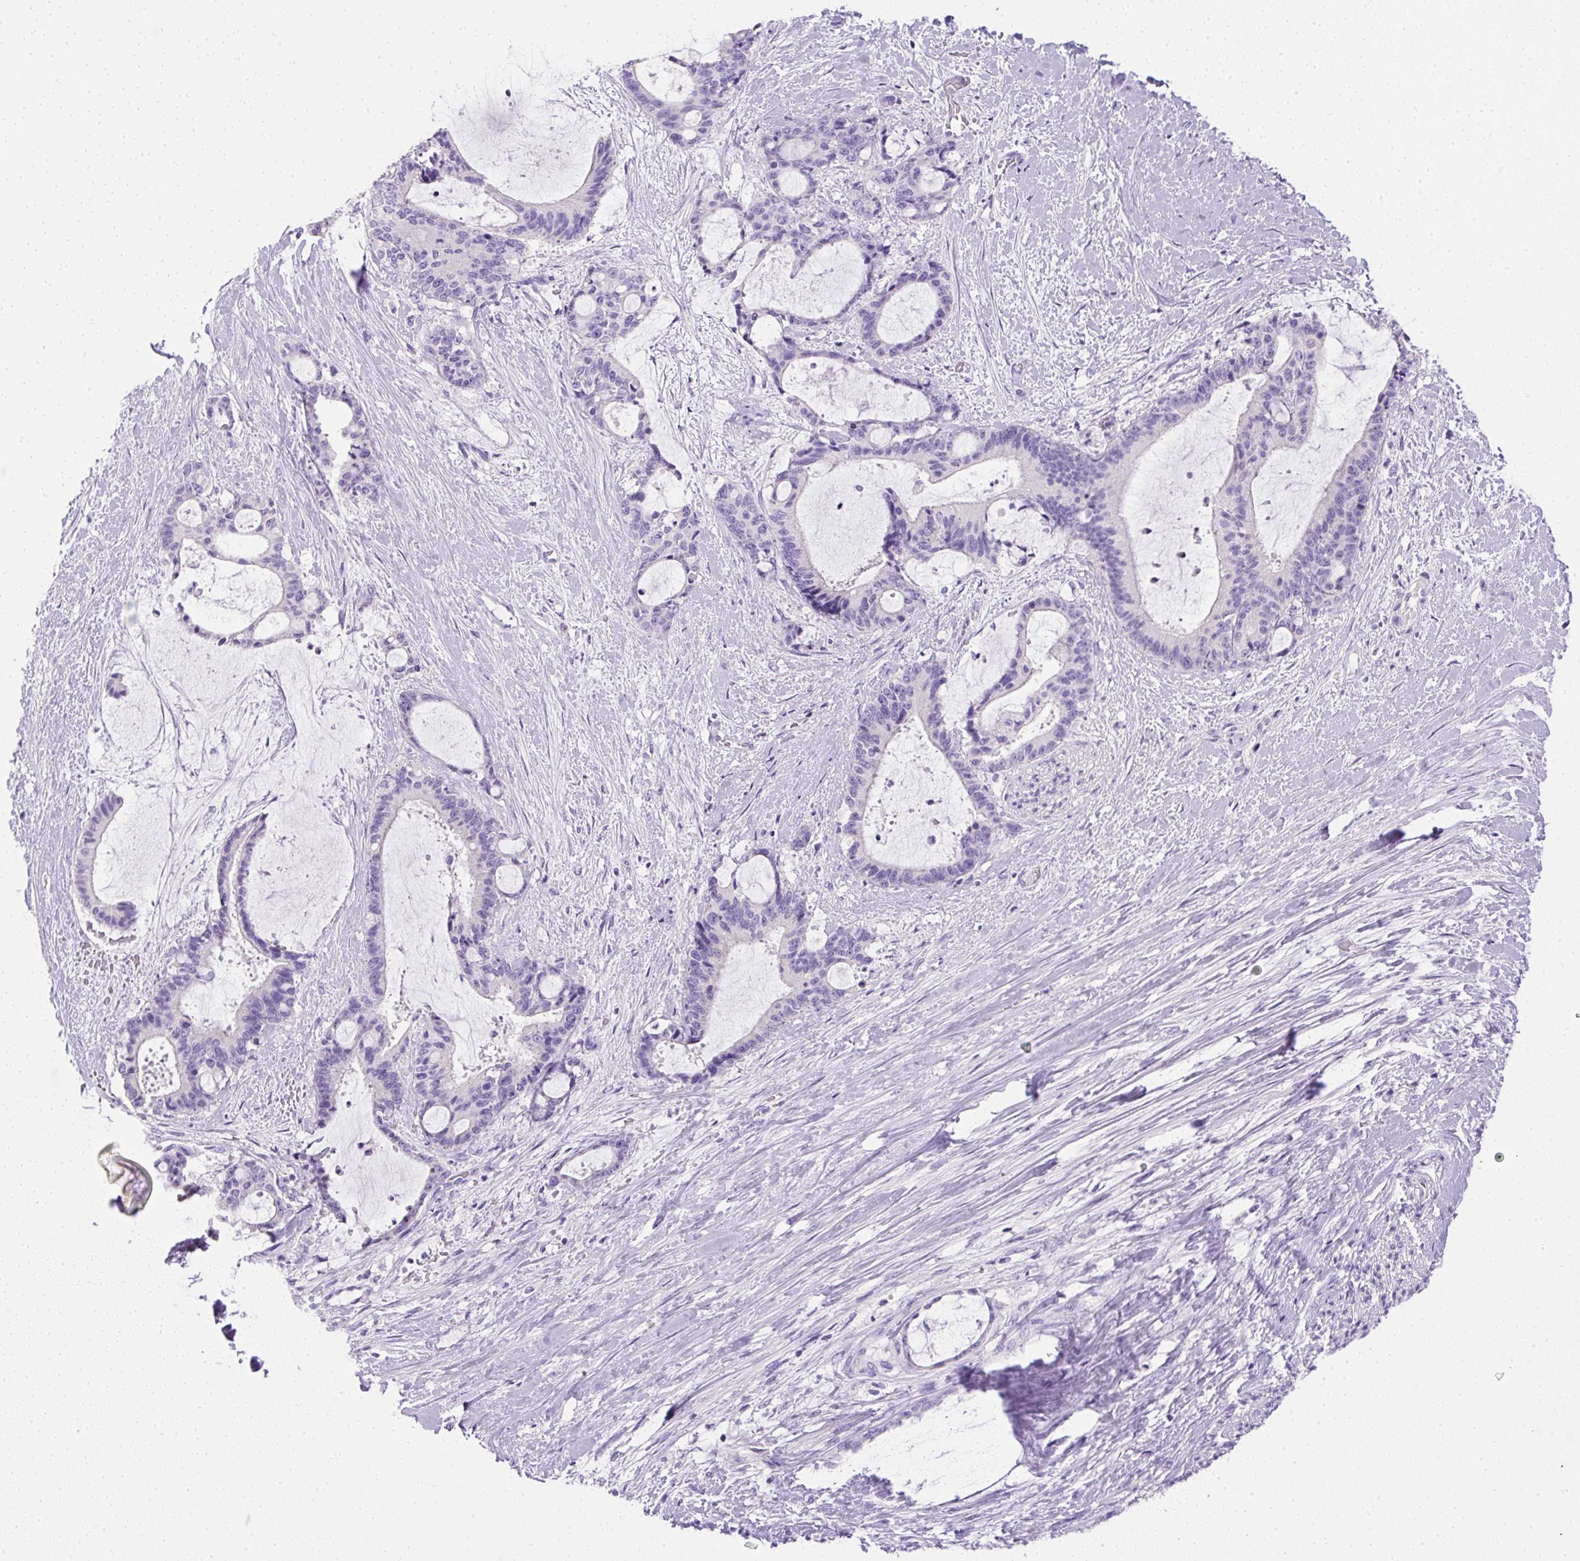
{"staining": {"intensity": "negative", "quantity": "none", "location": "none"}, "tissue": "liver cancer", "cell_type": "Tumor cells", "image_type": "cancer", "snomed": [{"axis": "morphology", "description": "Normal tissue, NOS"}, {"axis": "morphology", "description": "Cholangiocarcinoma"}, {"axis": "topography", "description": "Liver"}, {"axis": "topography", "description": "Peripheral nerve tissue"}], "caption": "IHC micrograph of neoplastic tissue: human liver cholangiocarcinoma stained with DAB (3,3'-diaminobenzidine) reveals no significant protein staining in tumor cells.", "gene": "C2CD4C", "patient": {"sex": "female", "age": 73}}